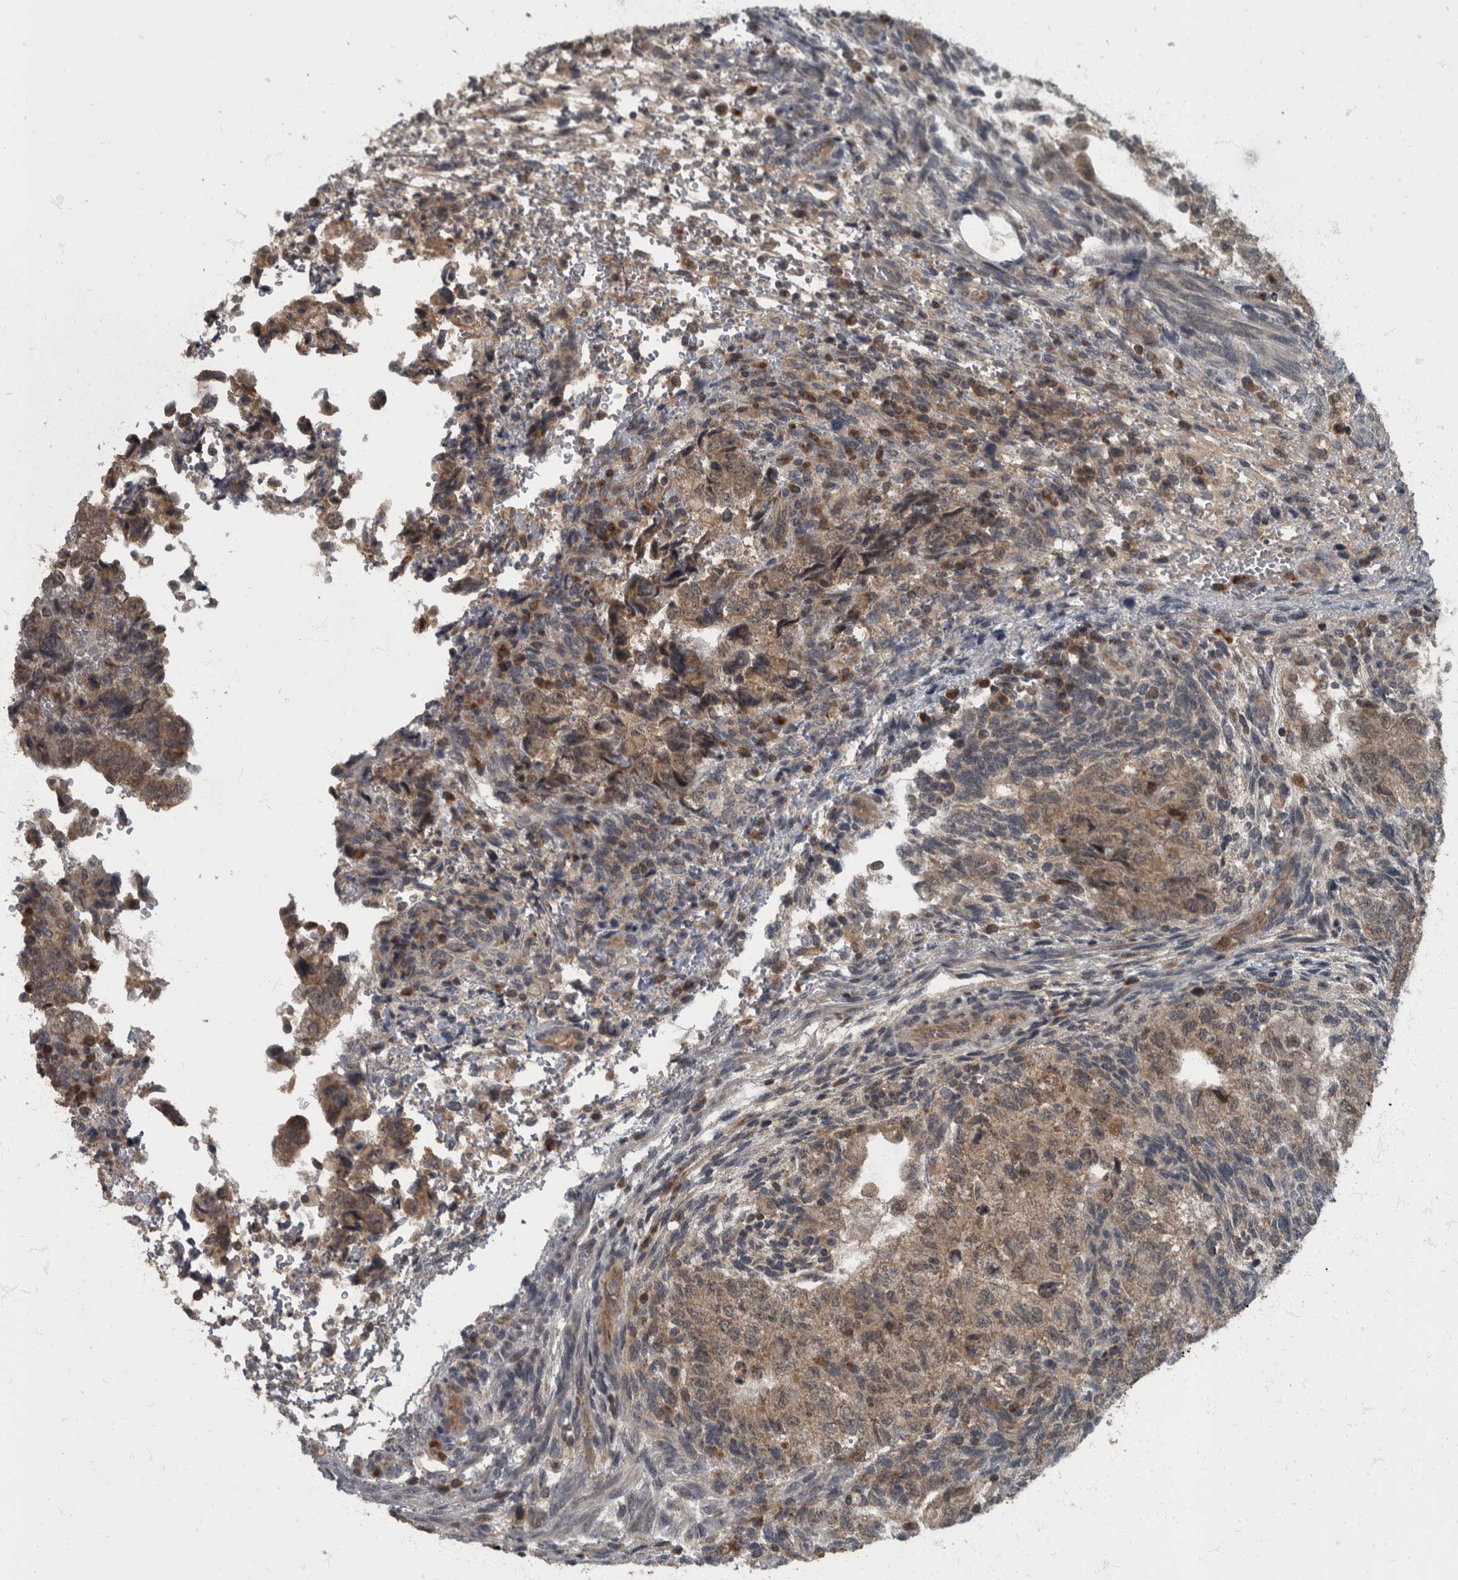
{"staining": {"intensity": "moderate", "quantity": ">75%", "location": "cytoplasmic/membranous"}, "tissue": "testis cancer", "cell_type": "Tumor cells", "image_type": "cancer", "snomed": [{"axis": "morphology", "description": "Normal tissue, NOS"}, {"axis": "morphology", "description": "Carcinoma, Embryonal, NOS"}, {"axis": "topography", "description": "Testis"}], "caption": "IHC photomicrograph of human embryonal carcinoma (testis) stained for a protein (brown), which reveals medium levels of moderate cytoplasmic/membranous expression in about >75% of tumor cells.", "gene": "RABGGTB", "patient": {"sex": "male", "age": 36}}